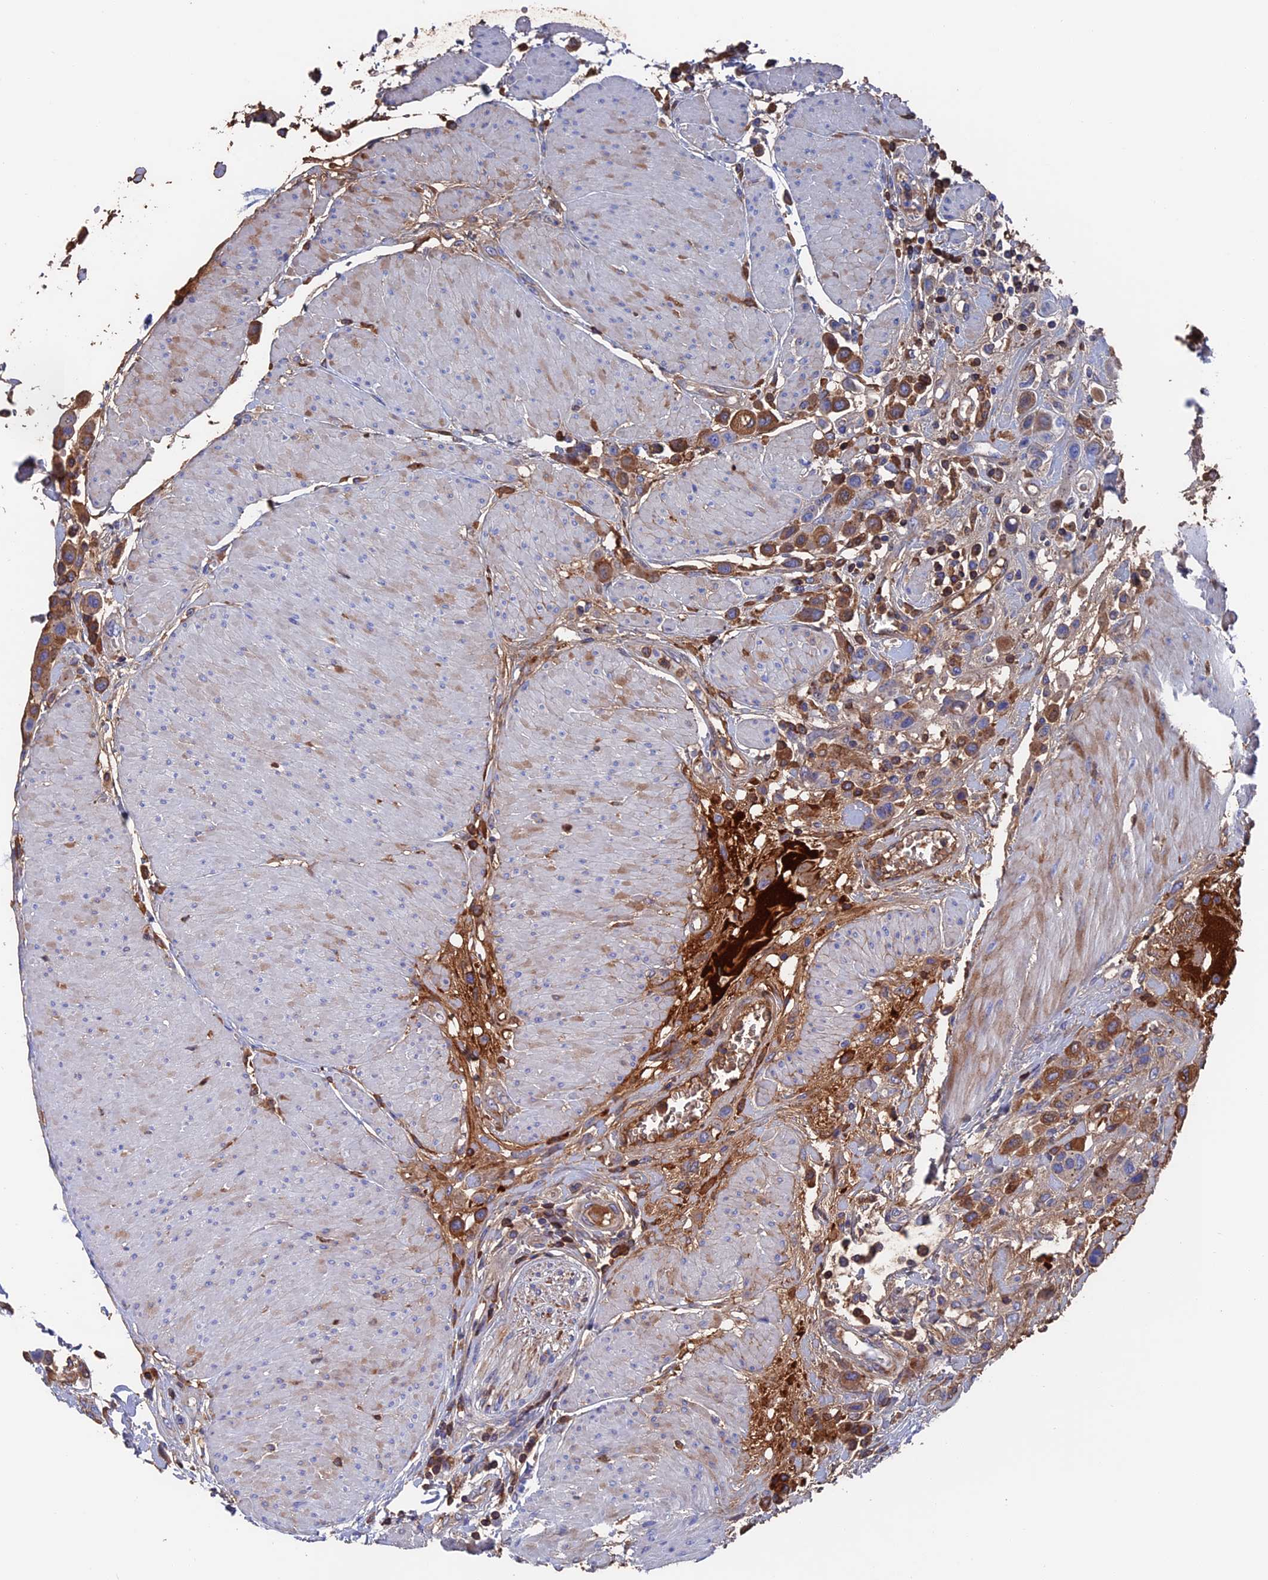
{"staining": {"intensity": "moderate", "quantity": "25%-75%", "location": "cytoplasmic/membranous"}, "tissue": "urothelial cancer", "cell_type": "Tumor cells", "image_type": "cancer", "snomed": [{"axis": "morphology", "description": "Urothelial carcinoma, High grade"}, {"axis": "topography", "description": "Urinary bladder"}], "caption": "Immunohistochemistry (IHC) histopathology image of neoplastic tissue: human high-grade urothelial carcinoma stained using IHC displays medium levels of moderate protein expression localized specifically in the cytoplasmic/membranous of tumor cells, appearing as a cytoplasmic/membranous brown color.", "gene": "HPF1", "patient": {"sex": "male", "age": 50}}